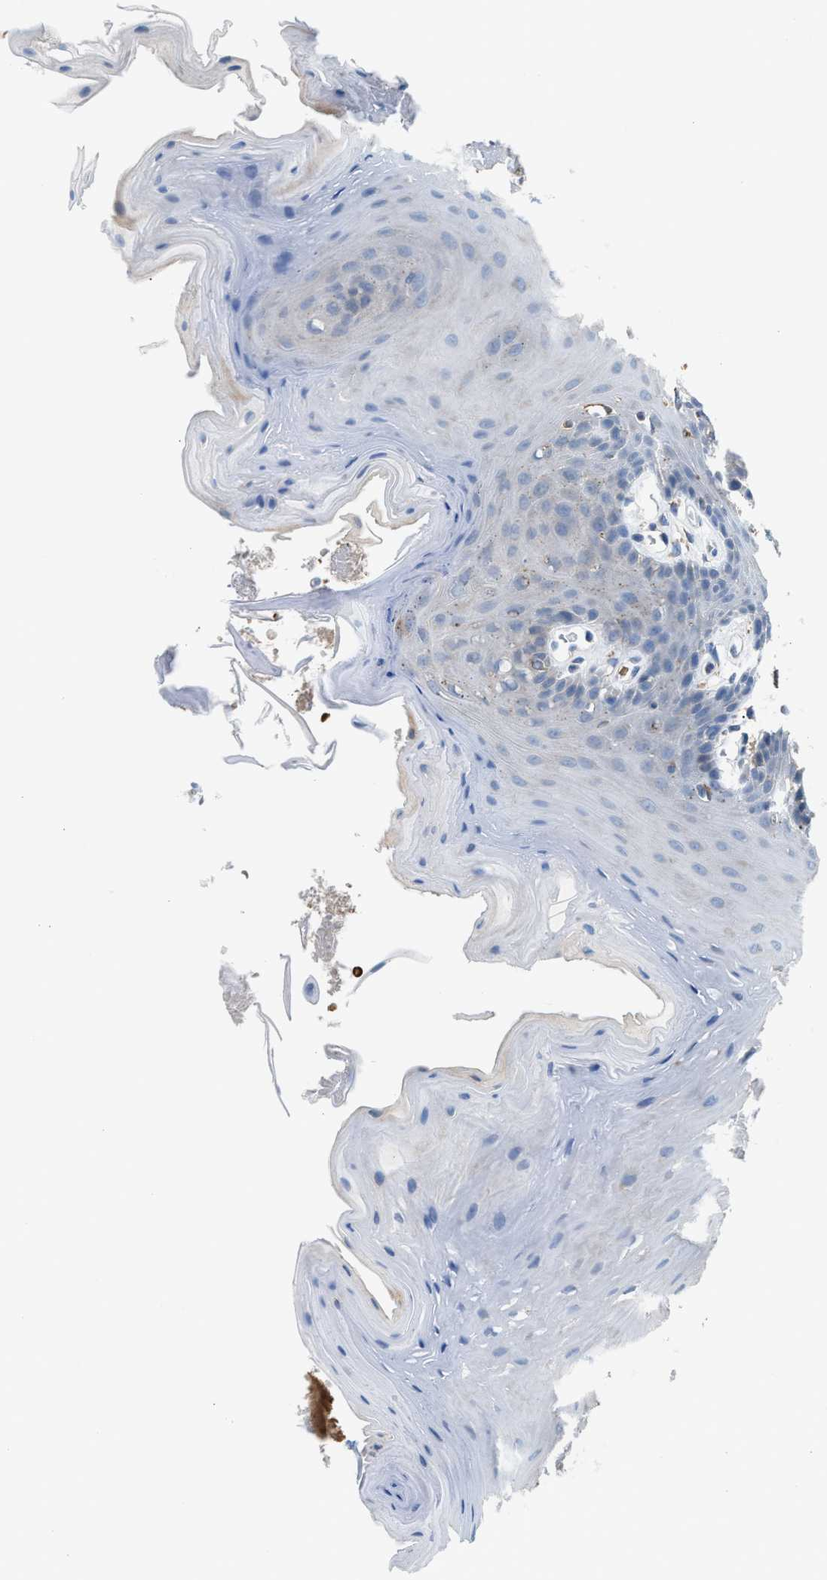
{"staining": {"intensity": "negative", "quantity": "none", "location": "none"}, "tissue": "oral mucosa", "cell_type": "Squamous epithelial cells", "image_type": "normal", "snomed": [{"axis": "morphology", "description": "Normal tissue, NOS"}, {"axis": "morphology", "description": "Squamous cell carcinoma, NOS"}, {"axis": "topography", "description": "Oral tissue"}, {"axis": "topography", "description": "Head-Neck"}], "caption": "Immunohistochemistry (IHC) of benign human oral mucosa displays no expression in squamous epithelial cells. (DAB (3,3'-diaminobenzidine) immunohistochemistry (IHC) with hematoxylin counter stain).", "gene": "CA3", "patient": {"sex": "male", "age": 71}}